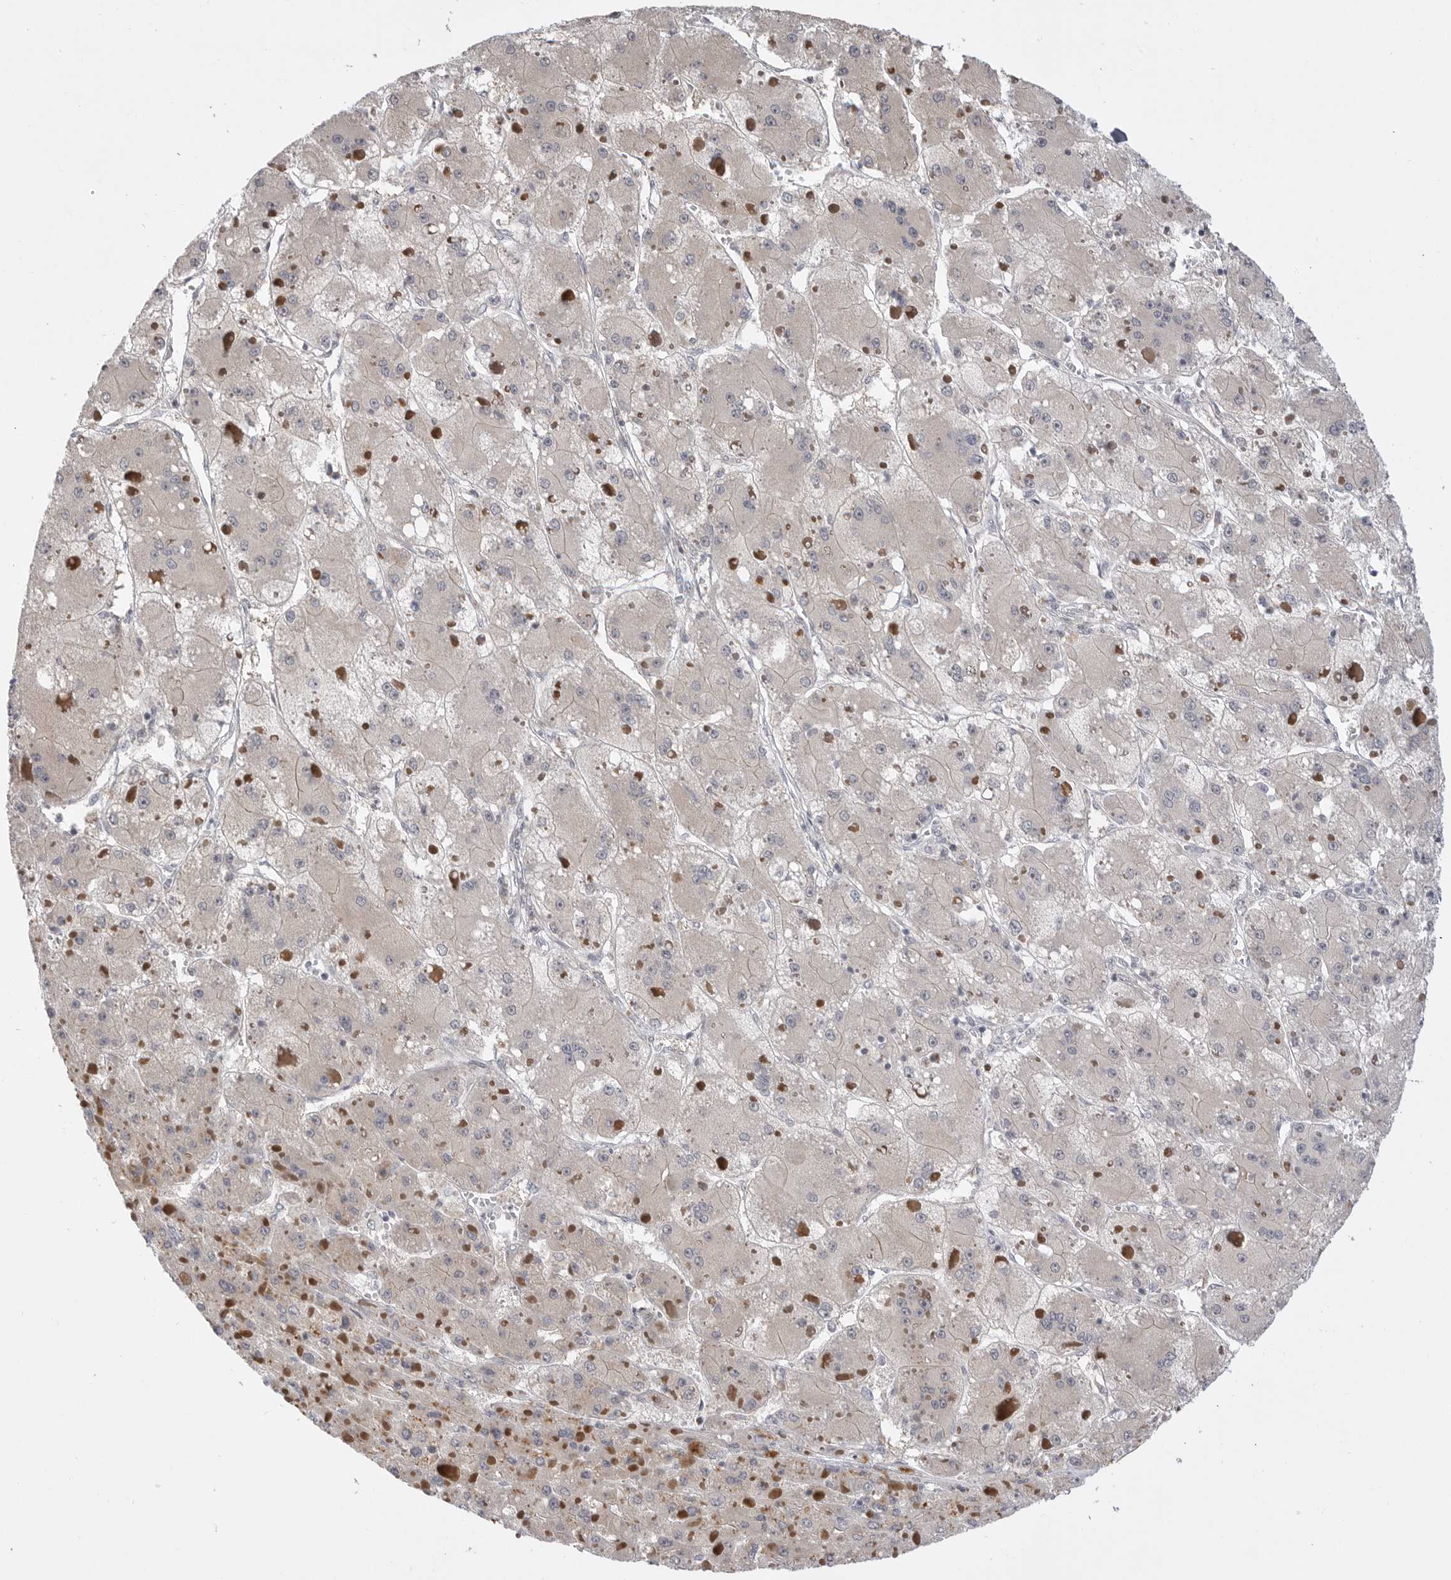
{"staining": {"intensity": "weak", "quantity": "25%-75%", "location": "cytoplasmic/membranous"}, "tissue": "liver cancer", "cell_type": "Tumor cells", "image_type": "cancer", "snomed": [{"axis": "morphology", "description": "Carcinoma, Hepatocellular, NOS"}, {"axis": "topography", "description": "Liver"}], "caption": "Human hepatocellular carcinoma (liver) stained with a brown dye displays weak cytoplasmic/membranous positive staining in approximately 25%-75% of tumor cells.", "gene": "GGT6", "patient": {"sex": "female", "age": 73}}